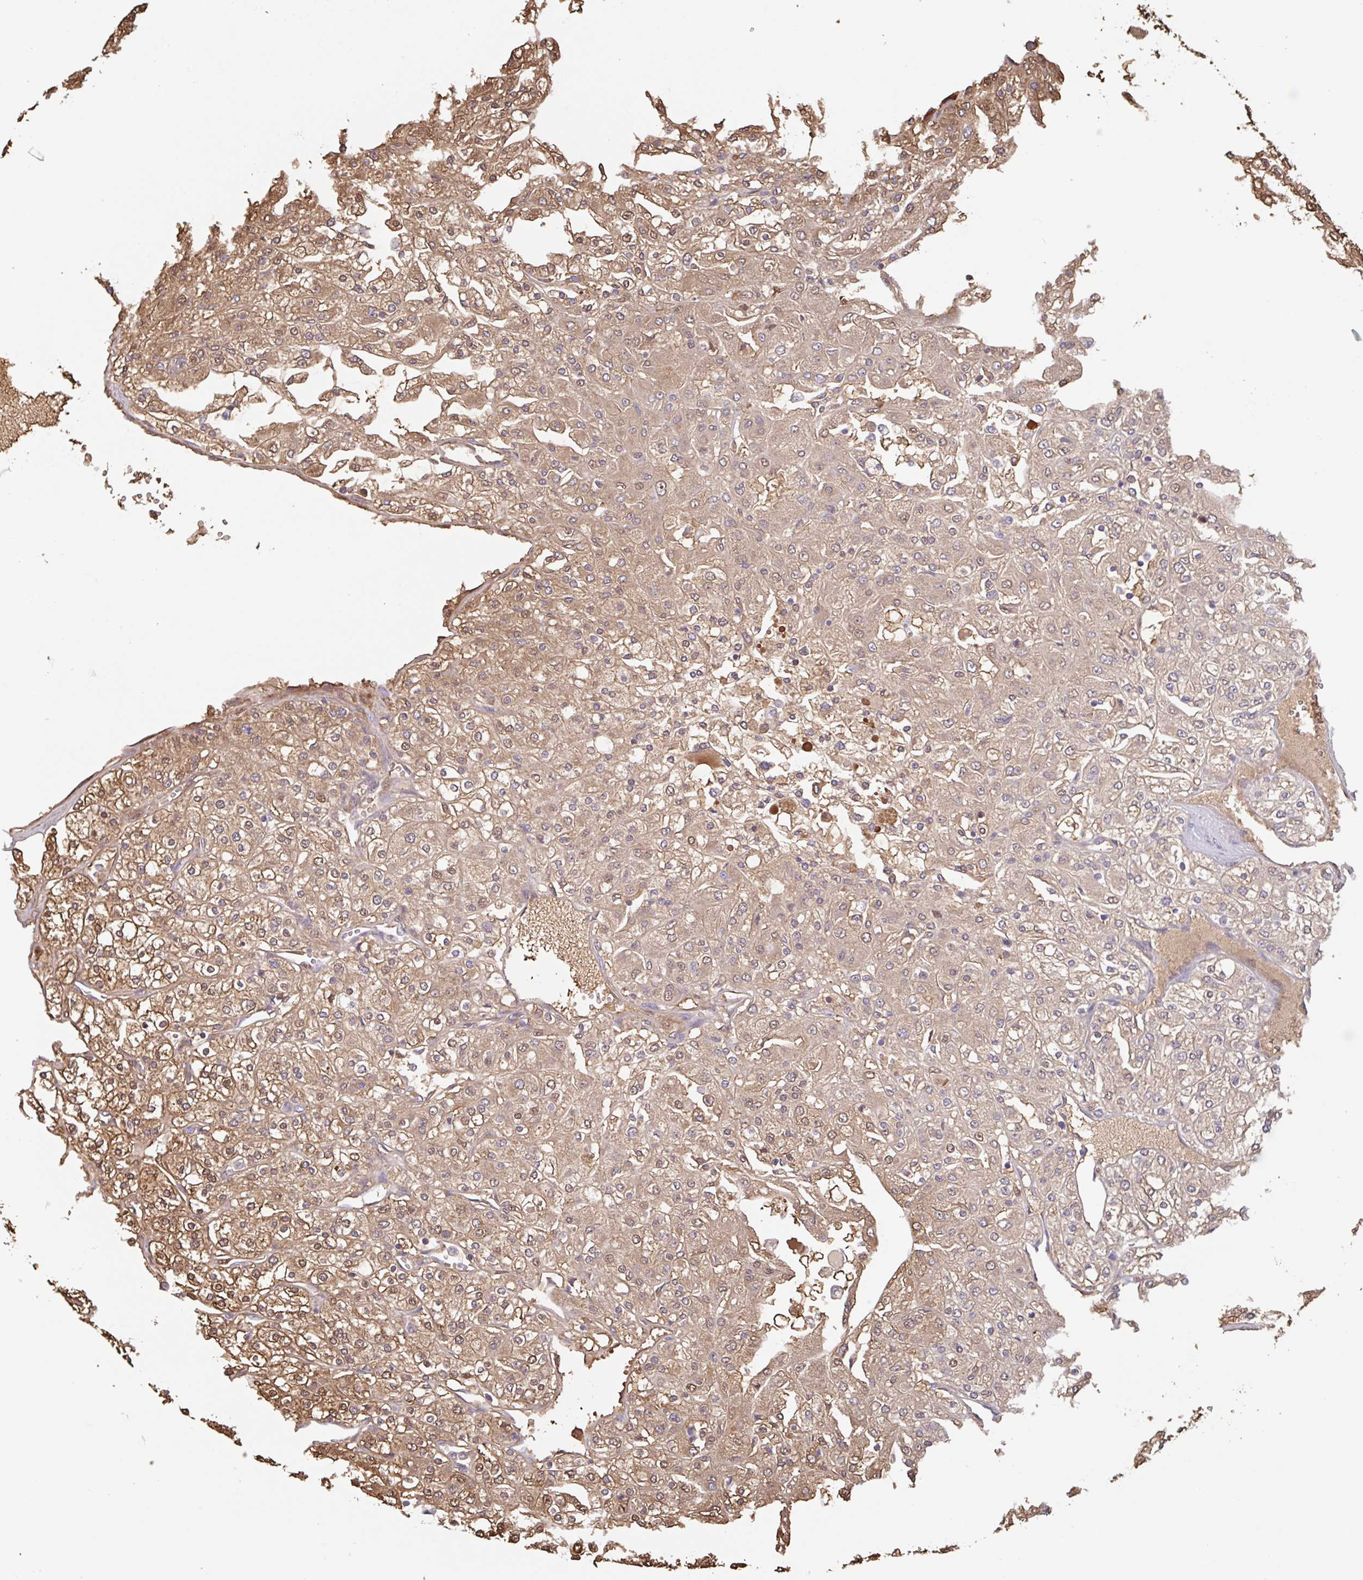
{"staining": {"intensity": "moderate", "quantity": ">75%", "location": "cytoplasmic/membranous,nuclear"}, "tissue": "renal cancer", "cell_type": "Tumor cells", "image_type": "cancer", "snomed": [{"axis": "morphology", "description": "Adenocarcinoma, NOS"}, {"axis": "topography", "description": "Kidney"}], "caption": "Immunohistochemistry (IHC) (DAB (3,3'-diaminobenzidine)) staining of human adenocarcinoma (renal) exhibits moderate cytoplasmic/membranous and nuclear protein staining in about >75% of tumor cells.", "gene": "OTOP2", "patient": {"sex": "male", "age": 80}}